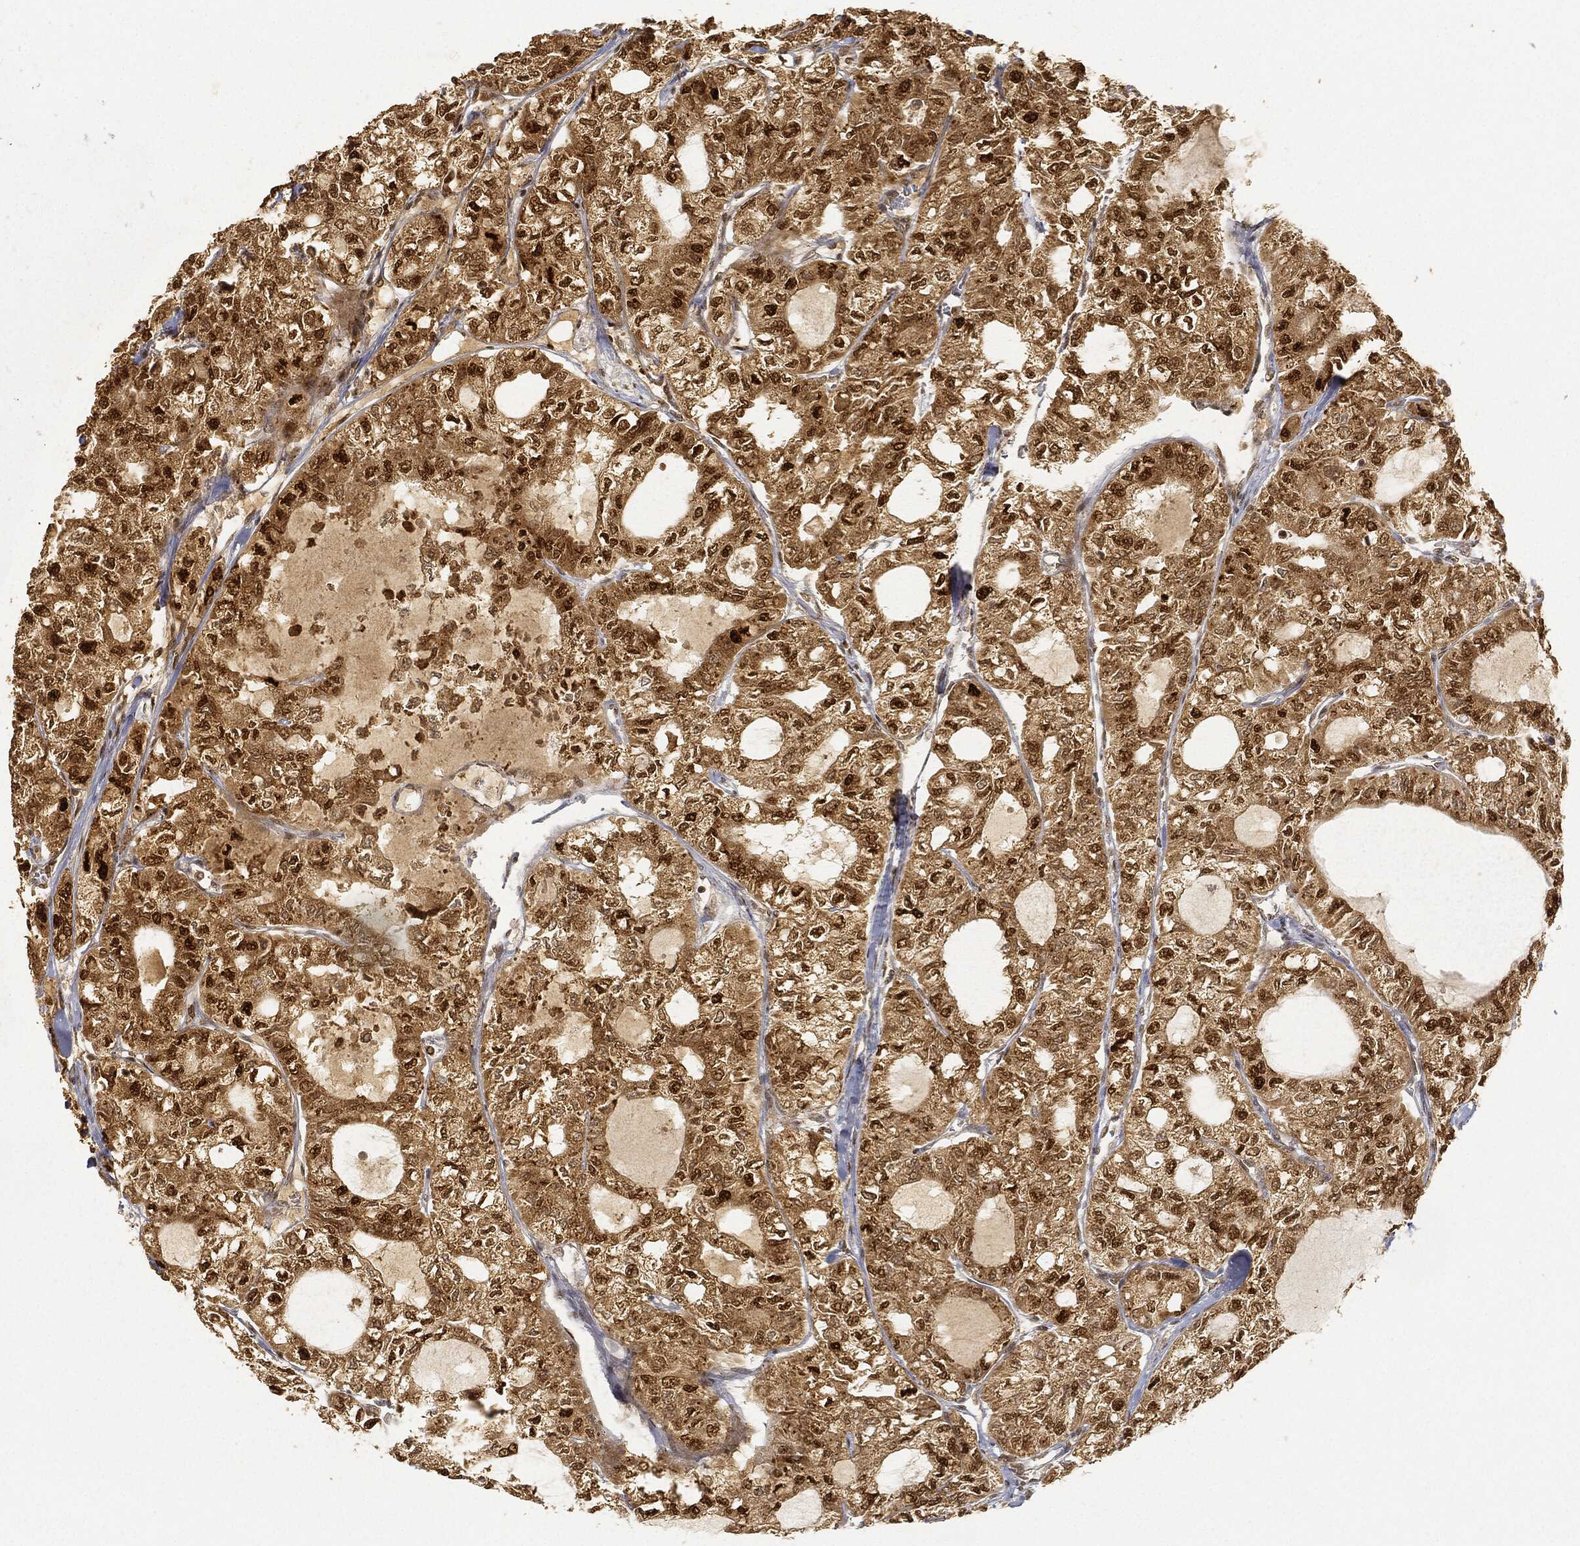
{"staining": {"intensity": "strong", "quantity": "<25%", "location": "nuclear"}, "tissue": "thyroid cancer", "cell_type": "Tumor cells", "image_type": "cancer", "snomed": [{"axis": "morphology", "description": "Follicular adenoma carcinoma, NOS"}, {"axis": "topography", "description": "Thyroid gland"}], "caption": "Immunohistochemical staining of human thyroid cancer (follicular adenoma carcinoma) reveals strong nuclear protein positivity in approximately <25% of tumor cells.", "gene": "CIB1", "patient": {"sex": "male", "age": 75}}